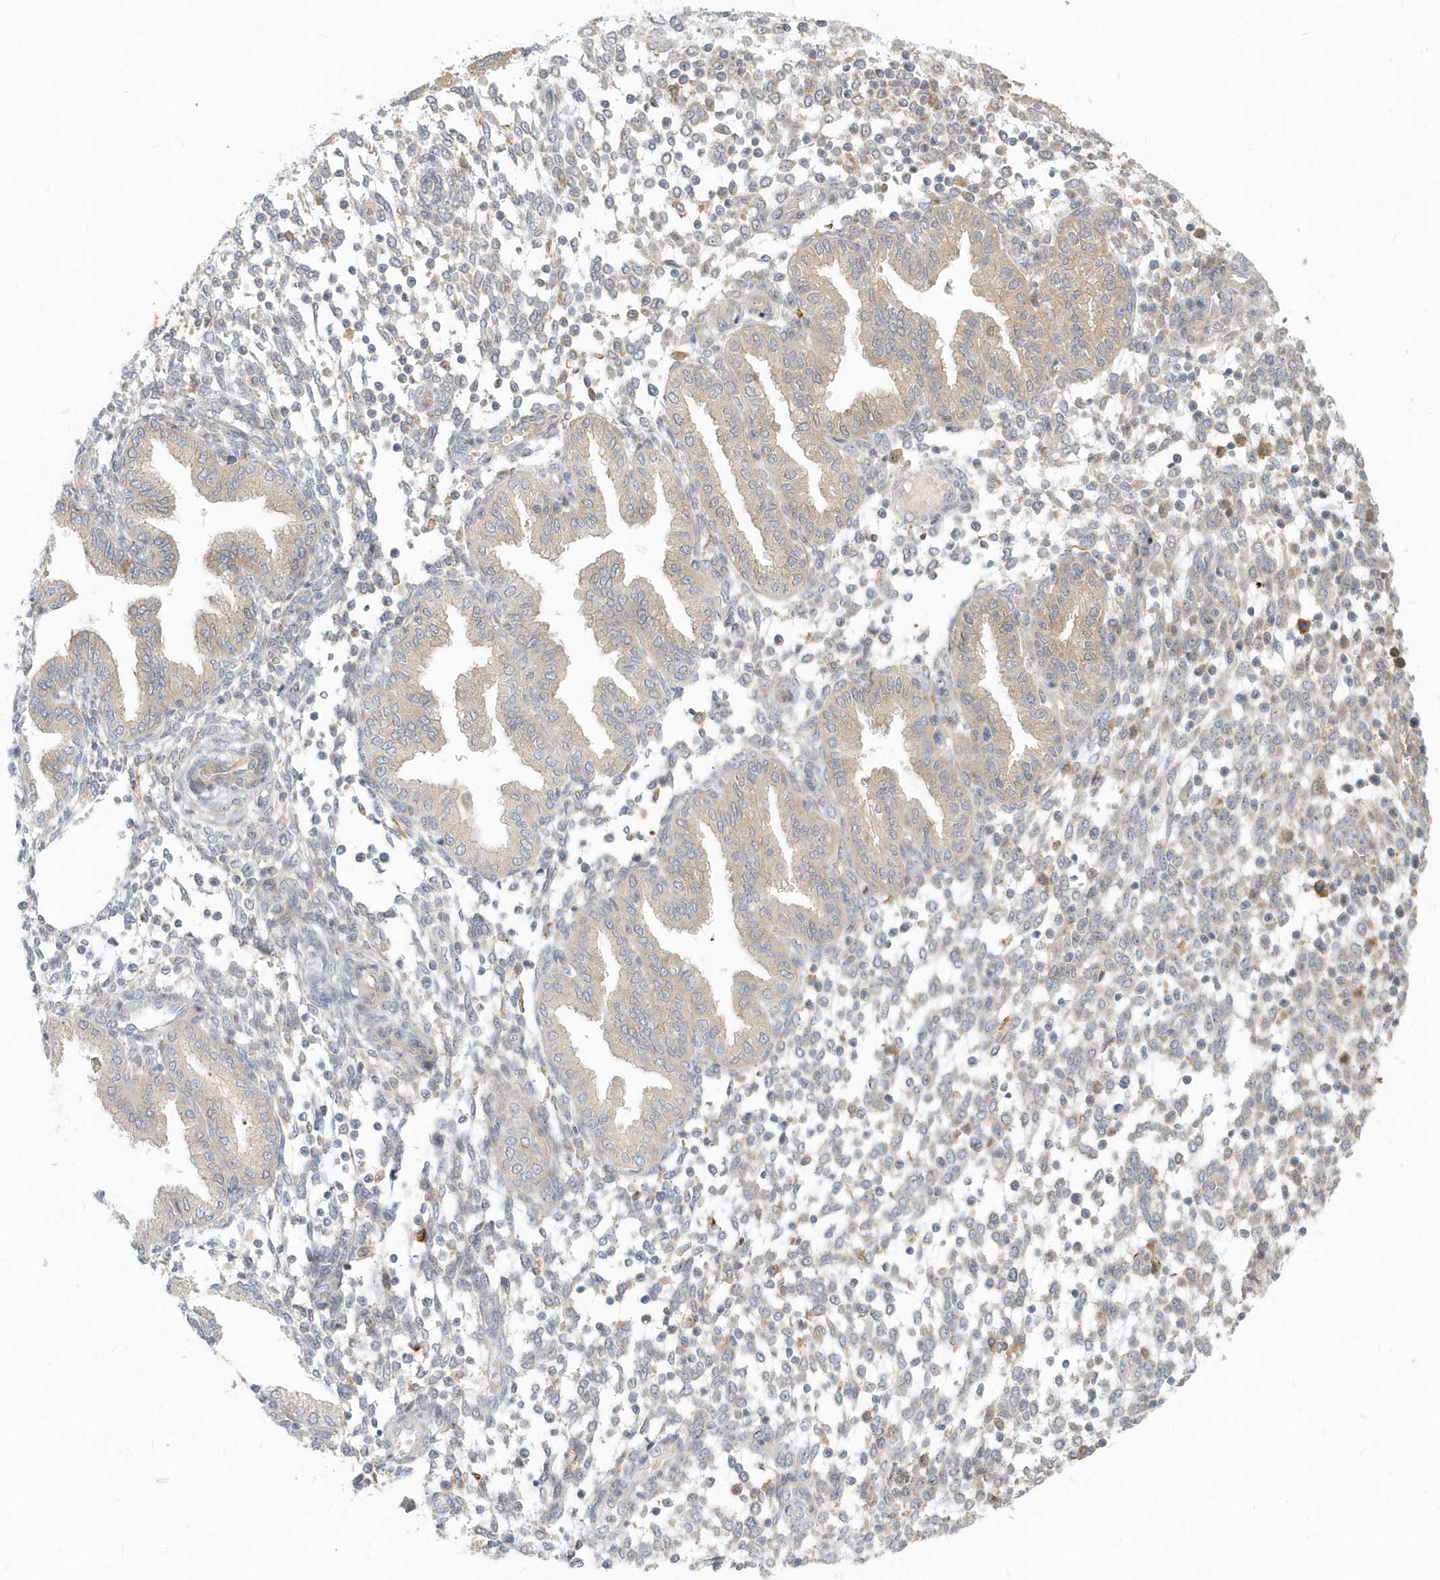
{"staining": {"intensity": "negative", "quantity": "none", "location": "none"}, "tissue": "endometrium", "cell_type": "Cells in endometrial stroma", "image_type": "normal", "snomed": [{"axis": "morphology", "description": "Normal tissue, NOS"}, {"axis": "topography", "description": "Endometrium"}], "caption": "Histopathology image shows no significant protein staining in cells in endometrial stroma of normal endometrium. The staining was performed using DAB (3,3'-diaminobenzidine) to visualize the protein expression in brown, while the nuclei were stained in blue with hematoxylin (Magnification: 20x).", "gene": "NAPB", "patient": {"sex": "female", "age": 53}}